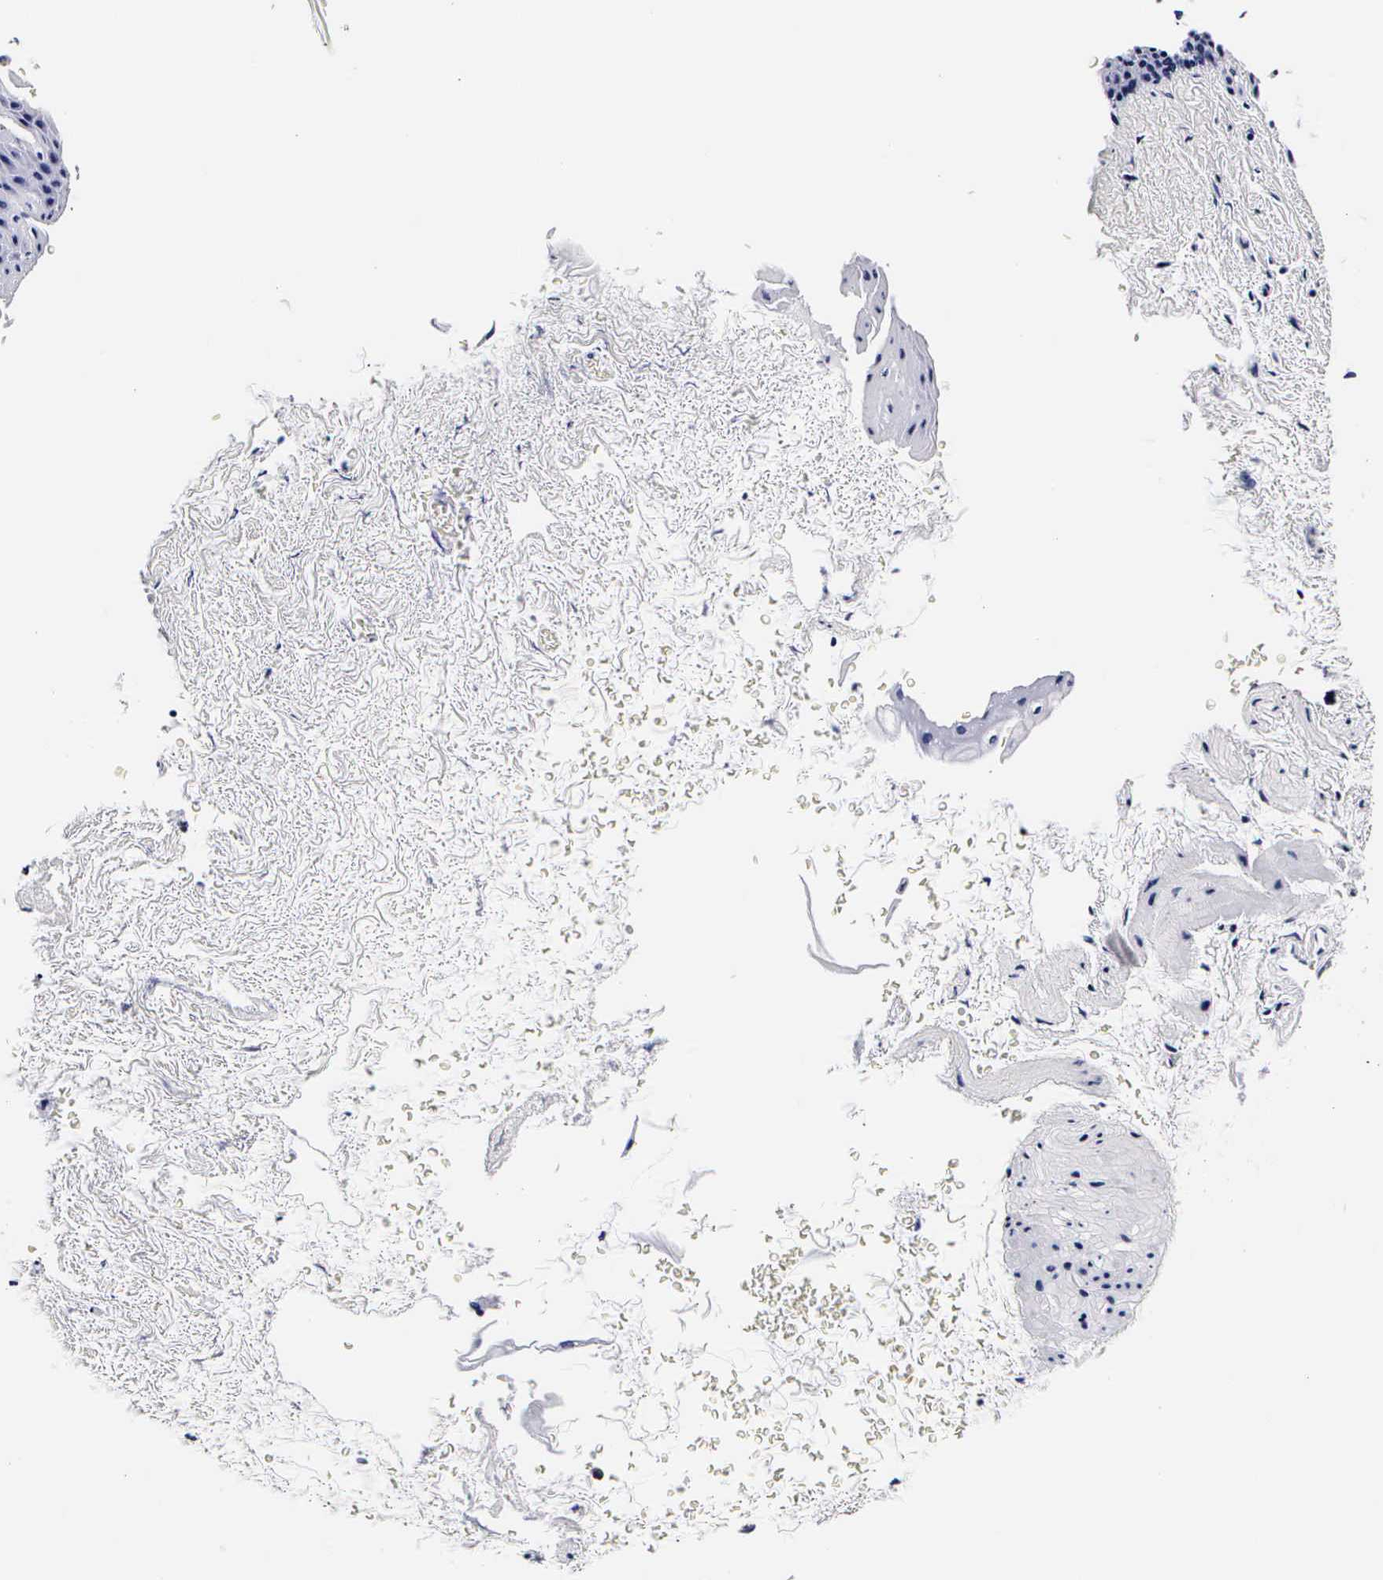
{"staining": {"intensity": "negative", "quantity": "none", "location": "none"}, "tissue": "esophagus", "cell_type": "Squamous epithelial cells", "image_type": "normal", "snomed": [{"axis": "morphology", "description": "Normal tissue, NOS"}, {"axis": "topography", "description": "Esophagus"}], "caption": "There is no significant expression in squamous epithelial cells of esophagus.", "gene": "RNASE6", "patient": {"sex": "female", "age": 61}}